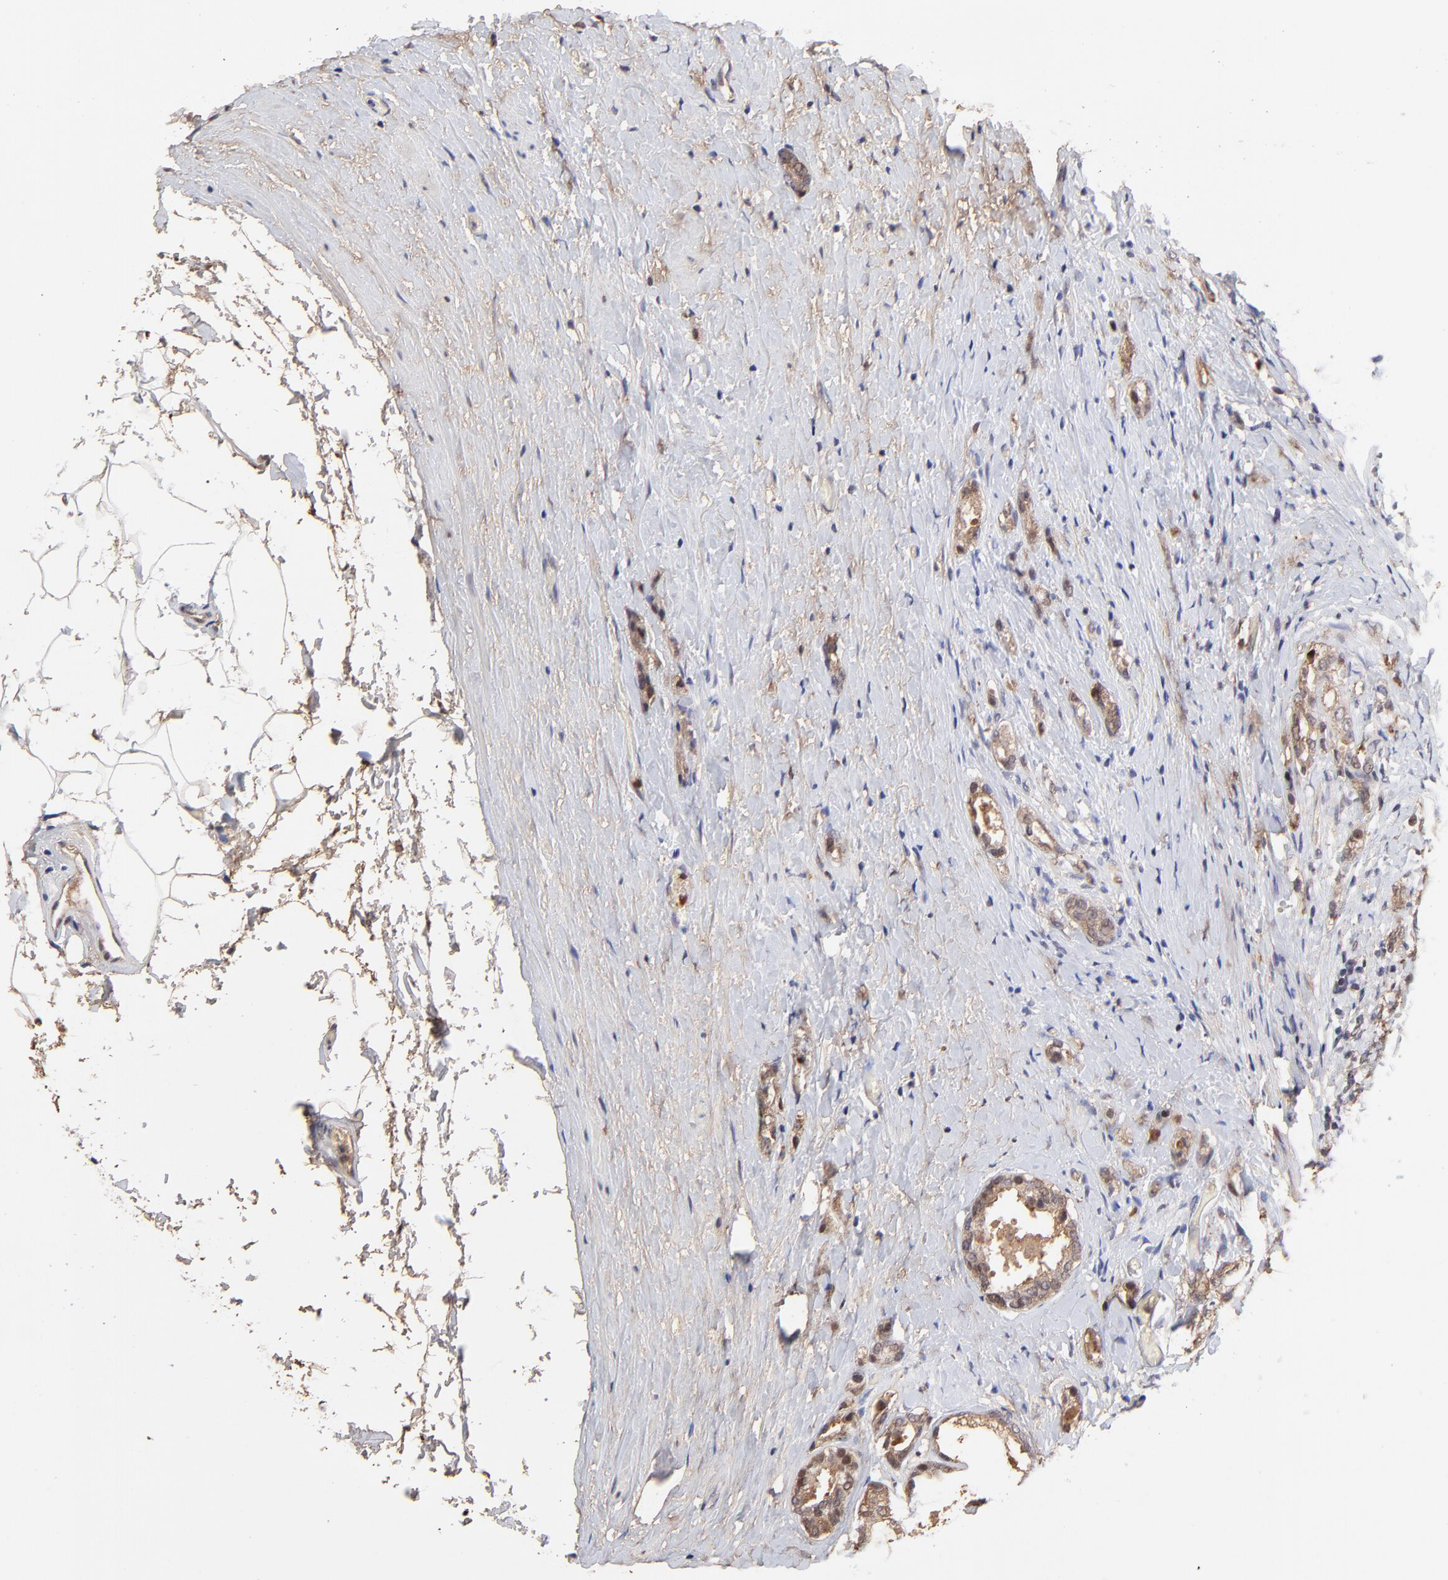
{"staining": {"intensity": "weak", "quantity": ">75%", "location": "cytoplasmic/membranous,nuclear"}, "tissue": "prostate cancer", "cell_type": "Tumor cells", "image_type": "cancer", "snomed": [{"axis": "morphology", "description": "Adenocarcinoma, Medium grade"}, {"axis": "topography", "description": "Prostate"}], "caption": "Prostate cancer (medium-grade adenocarcinoma) stained with a protein marker shows weak staining in tumor cells.", "gene": "PSMD14", "patient": {"sex": "male", "age": 59}}